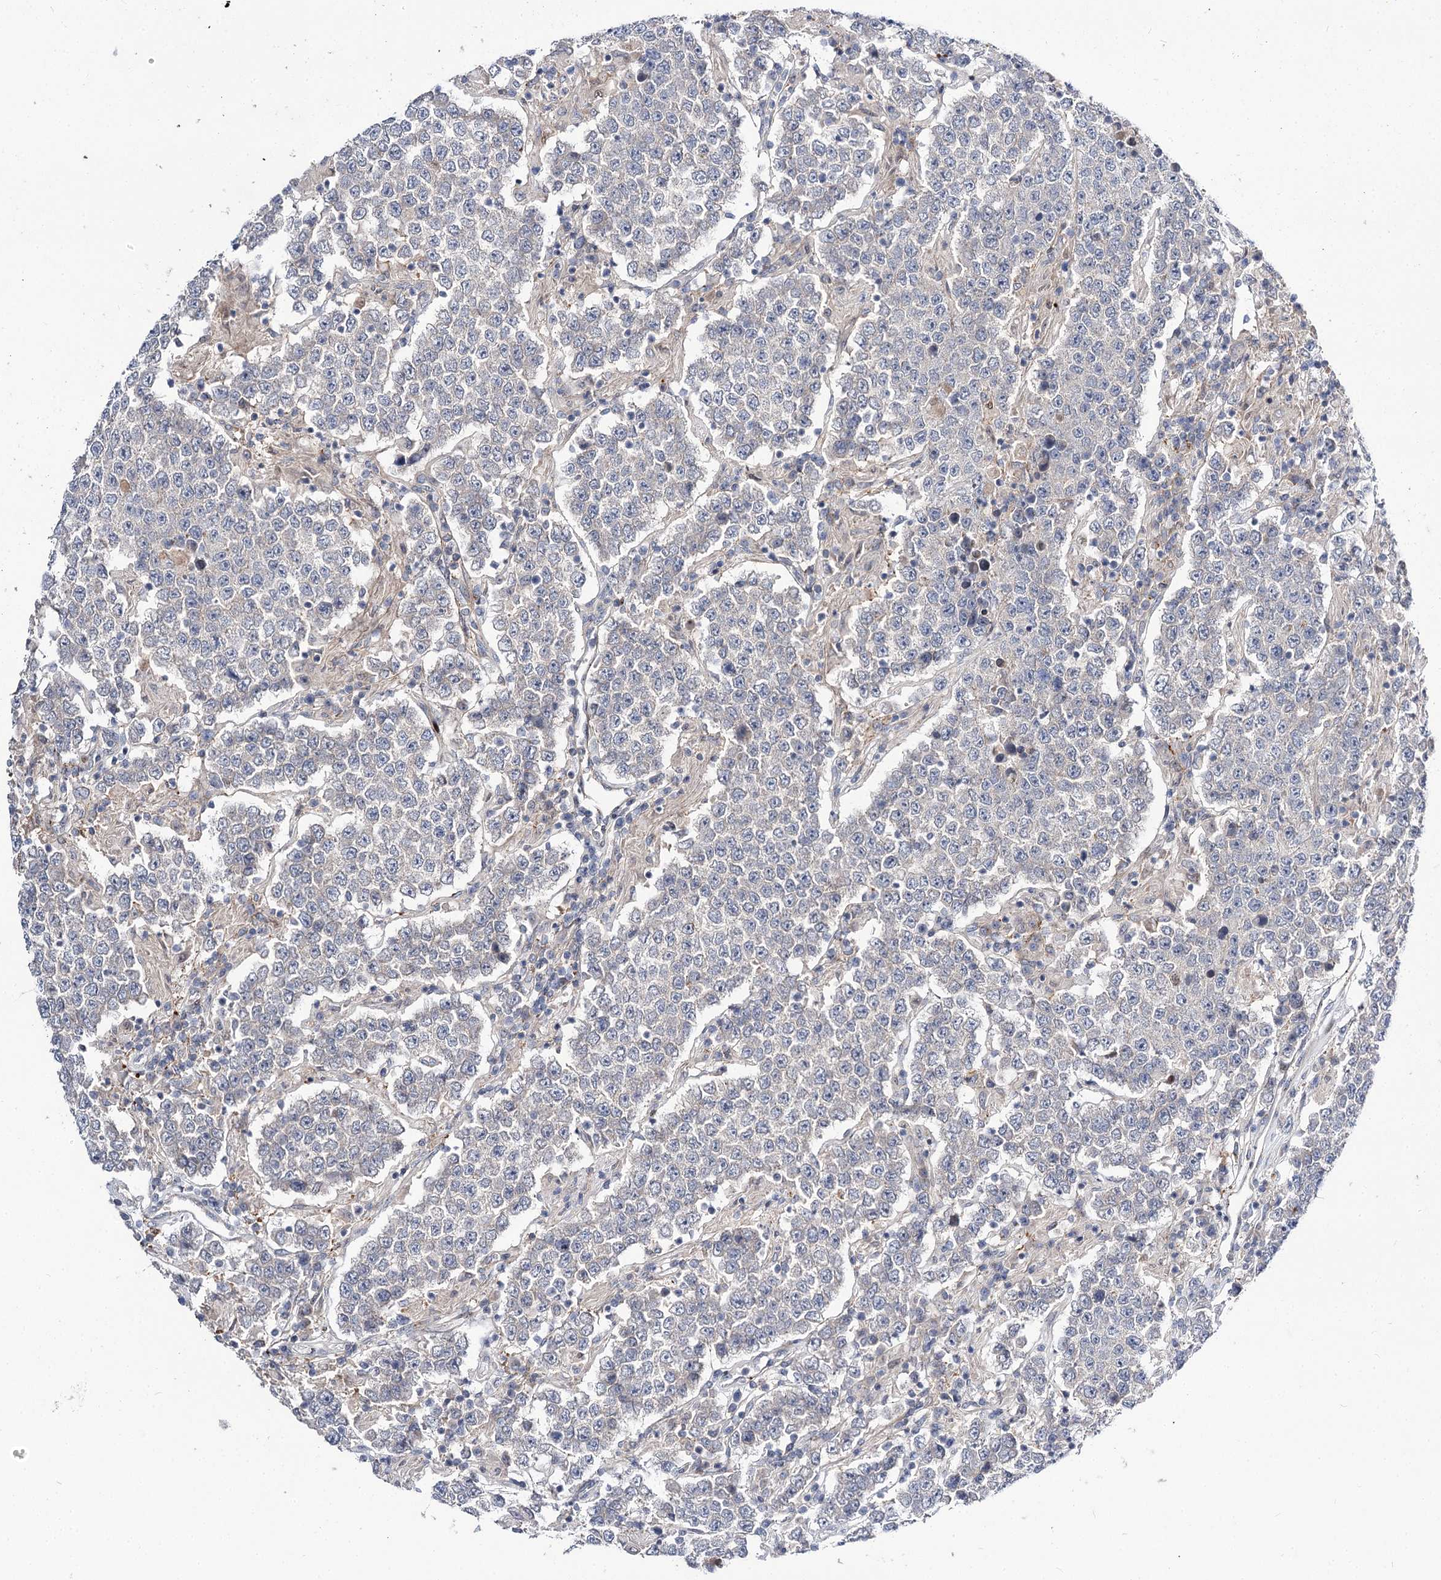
{"staining": {"intensity": "negative", "quantity": "none", "location": "none"}, "tissue": "testis cancer", "cell_type": "Tumor cells", "image_type": "cancer", "snomed": [{"axis": "morphology", "description": "Normal tissue, NOS"}, {"axis": "morphology", "description": "Urothelial carcinoma, High grade"}, {"axis": "morphology", "description": "Seminoma, NOS"}, {"axis": "morphology", "description": "Carcinoma, Embryonal, NOS"}, {"axis": "topography", "description": "Urinary bladder"}, {"axis": "topography", "description": "Testis"}], "caption": "Photomicrograph shows no significant protein staining in tumor cells of high-grade urothelial carcinoma (testis).", "gene": "ITFG2", "patient": {"sex": "male", "age": 41}}